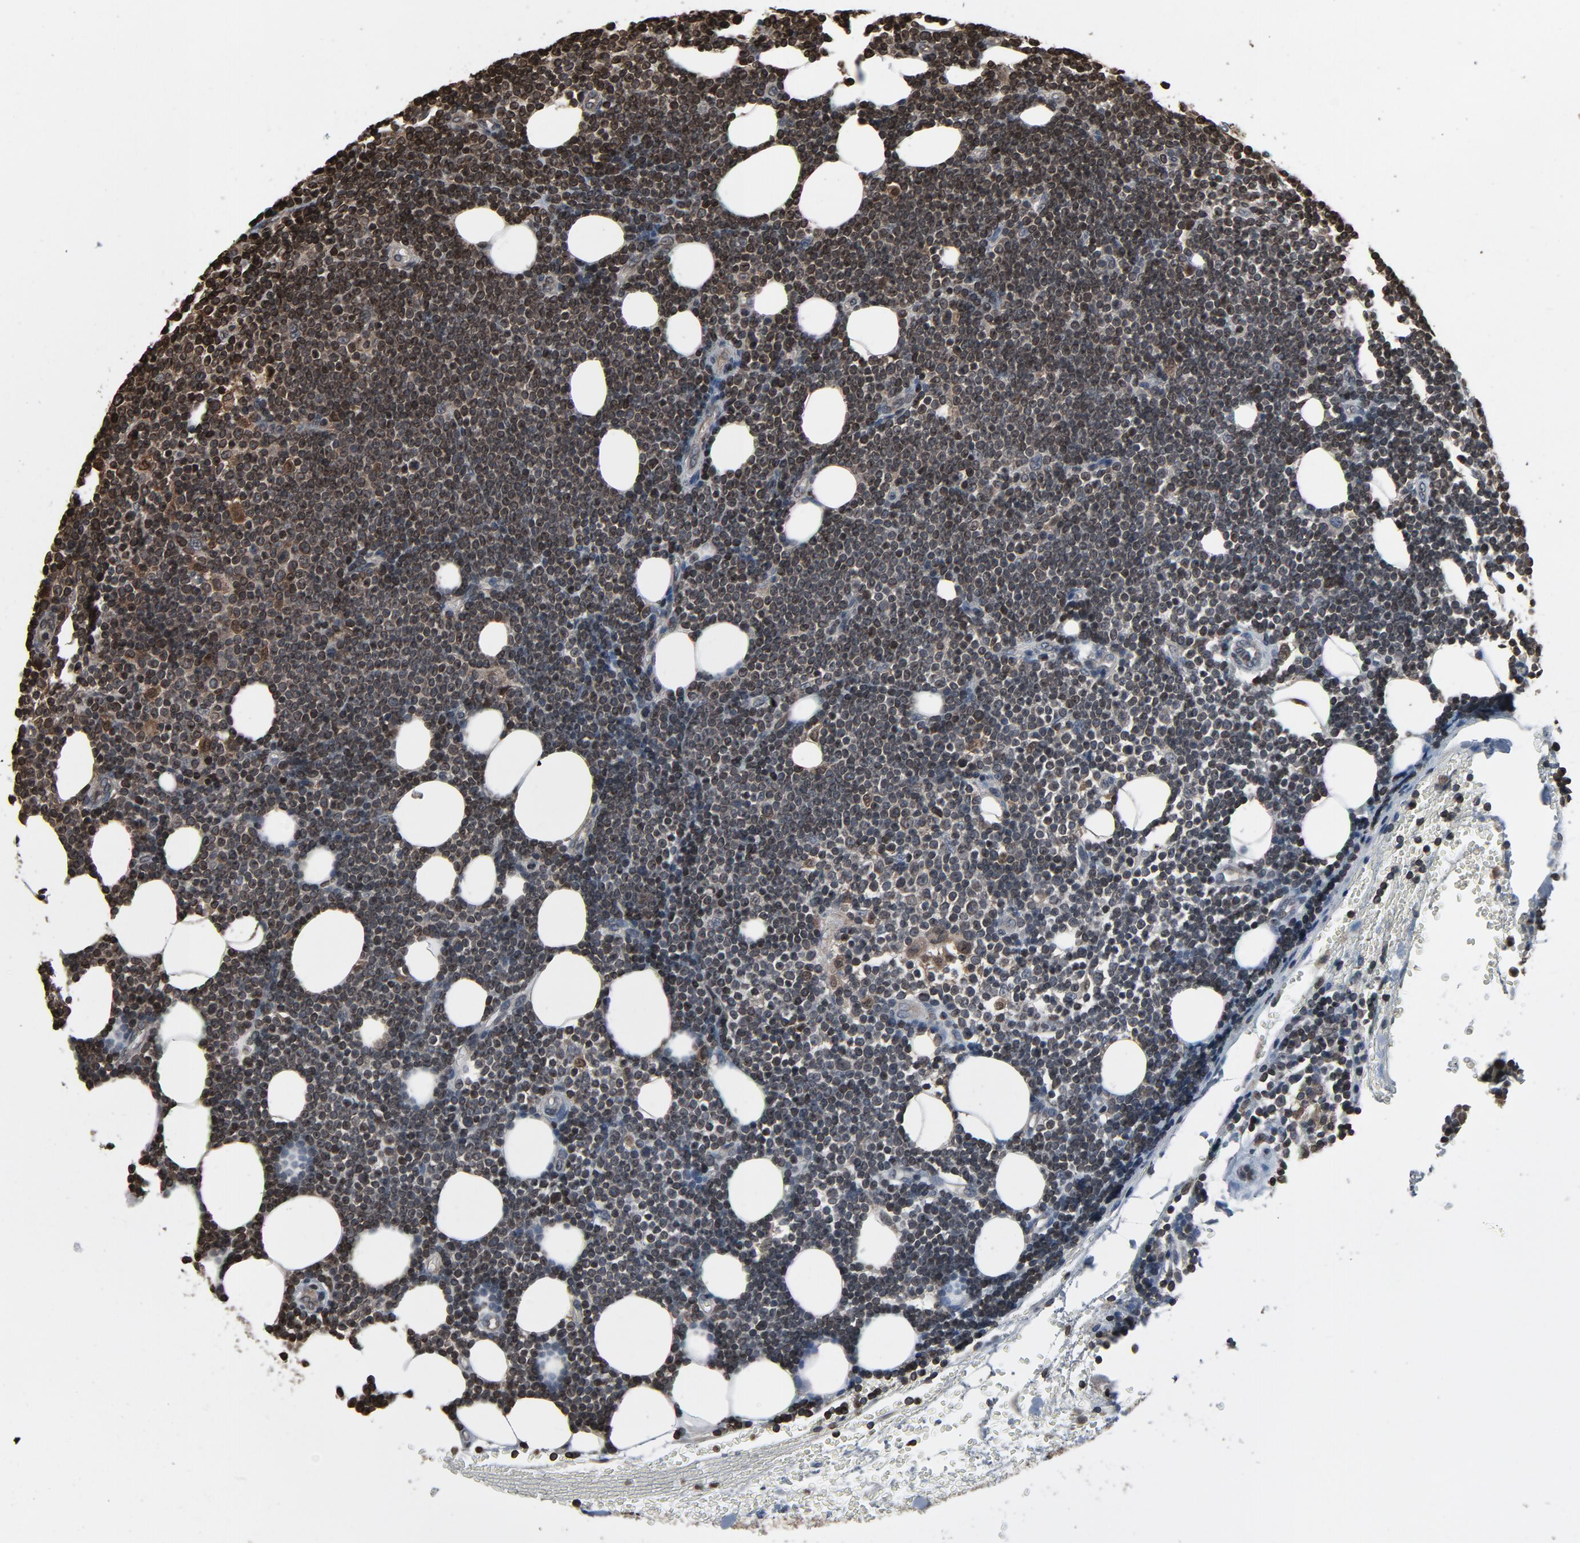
{"staining": {"intensity": "negative", "quantity": "none", "location": "none"}, "tissue": "lymphoma", "cell_type": "Tumor cells", "image_type": "cancer", "snomed": [{"axis": "morphology", "description": "Malignant lymphoma, non-Hodgkin's type, Low grade"}, {"axis": "topography", "description": "Soft tissue"}], "caption": "Tumor cells show no significant protein positivity in lymphoma. The staining is performed using DAB brown chromogen with nuclei counter-stained in using hematoxylin.", "gene": "UBE2D1", "patient": {"sex": "male", "age": 92}}